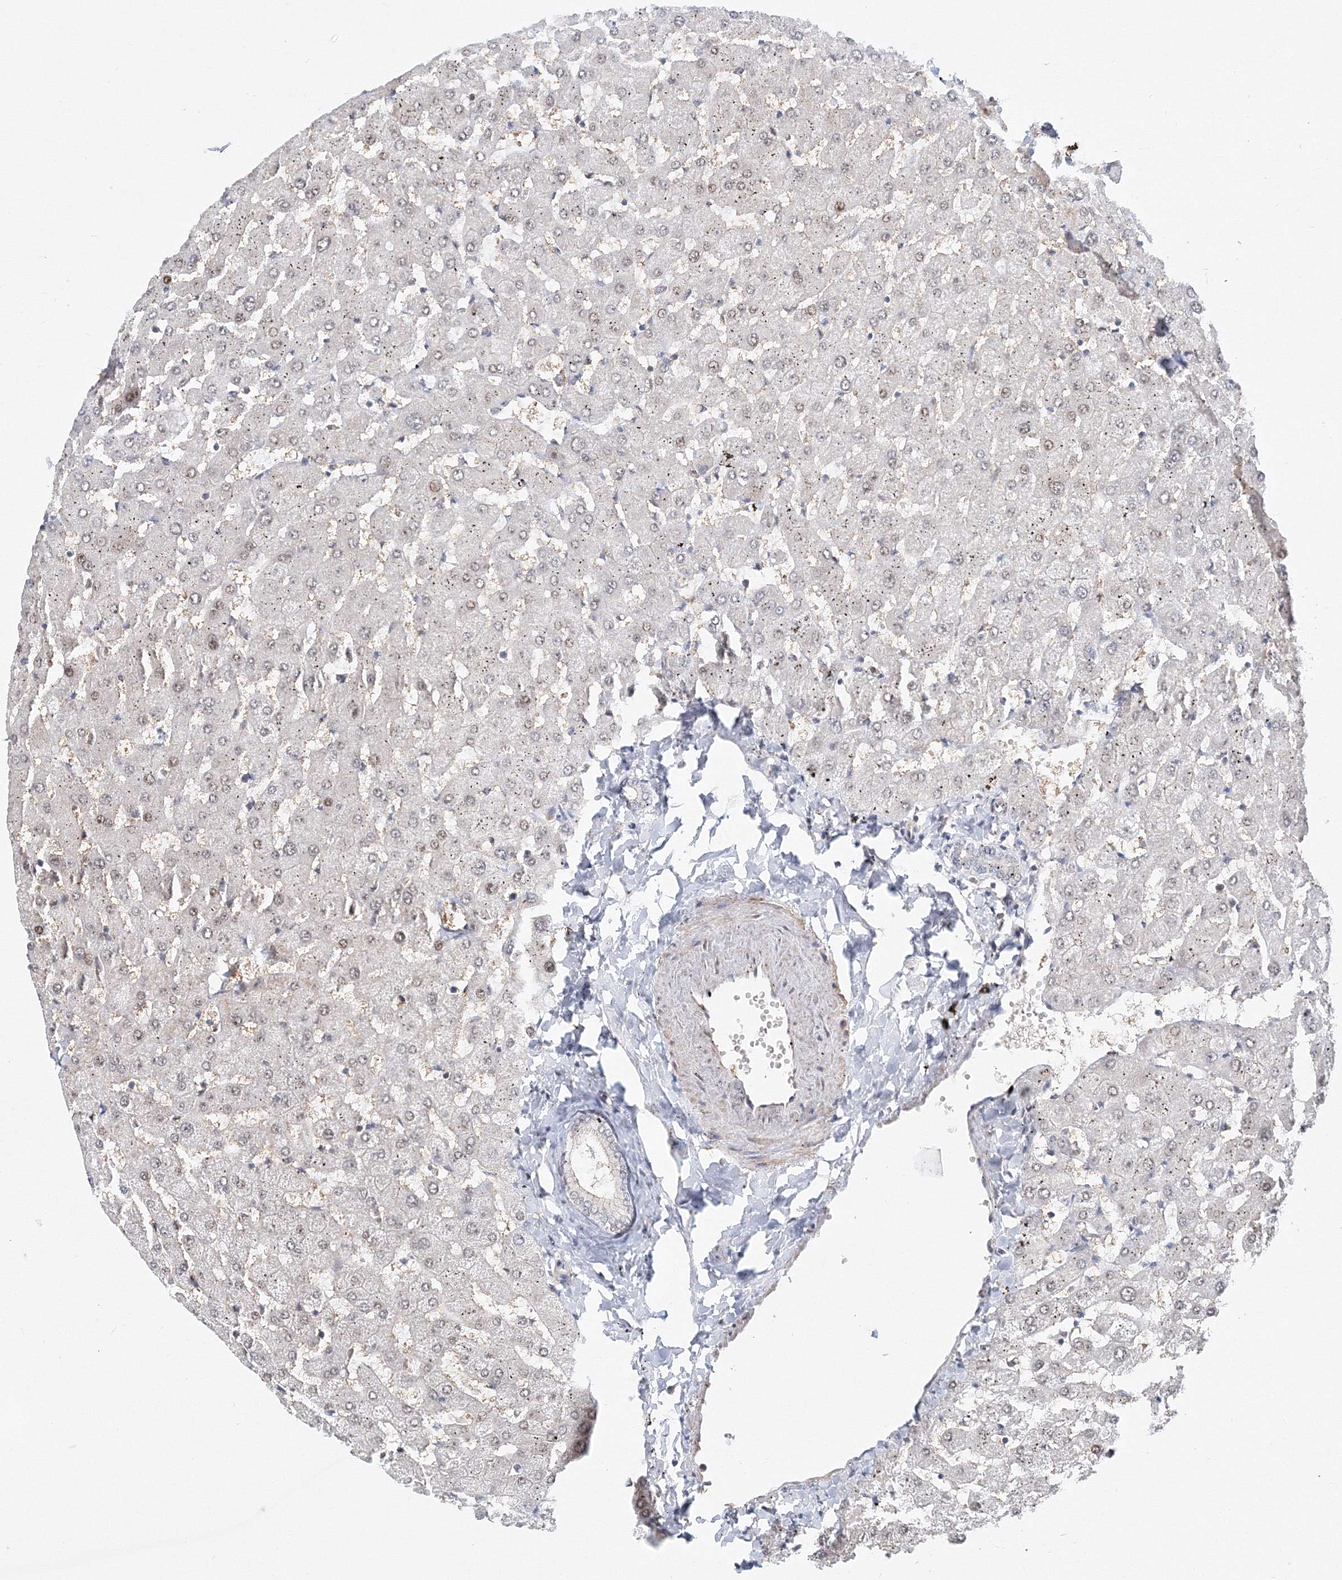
{"staining": {"intensity": "negative", "quantity": "none", "location": "none"}, "tissue": "liver", "cell_type": "Cholangiocytes", "image_type": "normal", "snomed": [{"axis": "morphology", "description": "Normal tissue, NOS"}, {"axis": "topography", "description": "Liver"}], "caption": "Liver was stained to show a protein in brown. There is no significant positivity in cholangiocytes. Nuclei are stained in blue.", "gene": "ARHGAP21", "patient": {"sex": "female", "age": 63}}